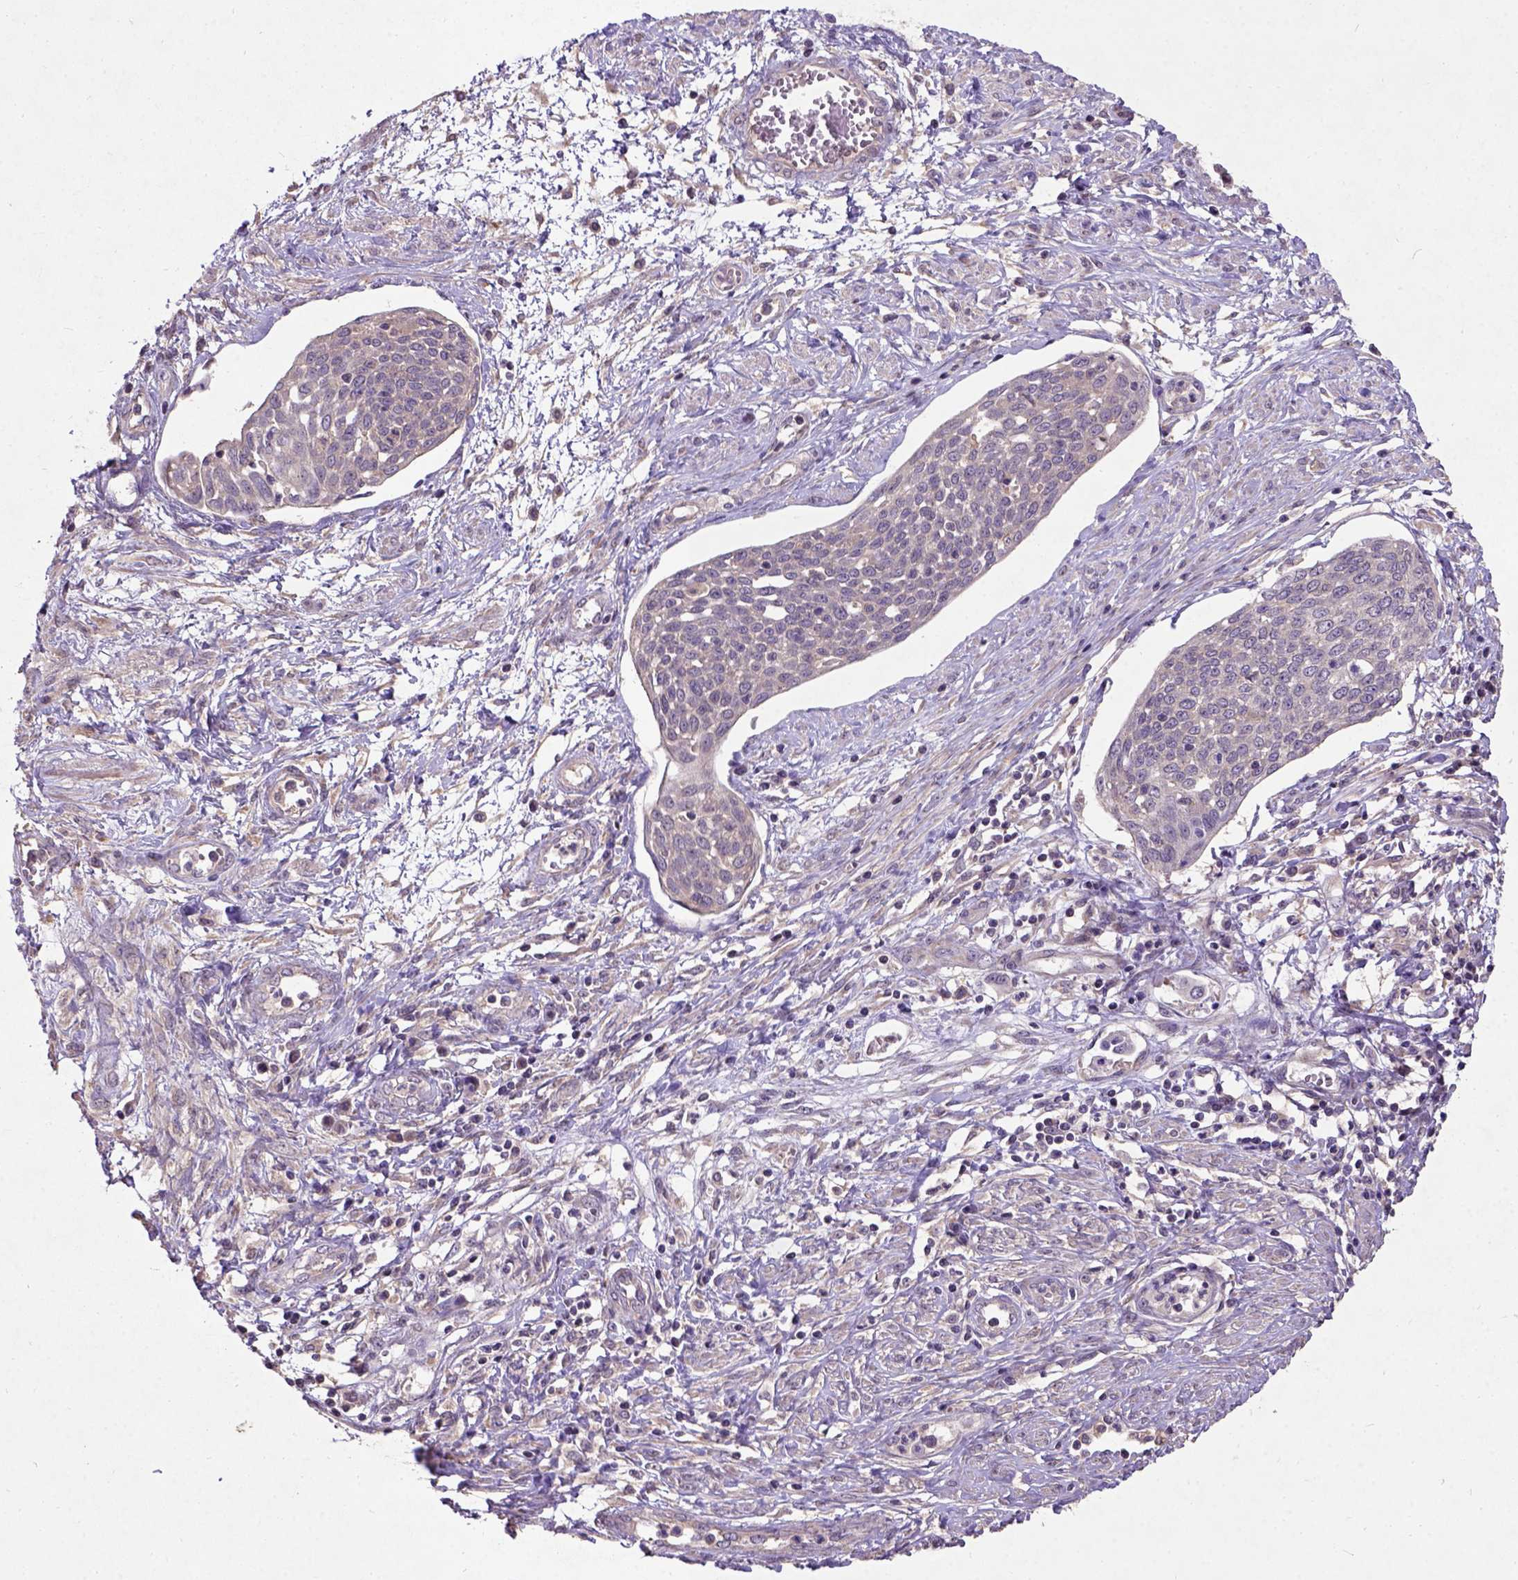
{"staining": {"intensity": "negative", "quantity": "none", "location": "none"}, "tissue": "cervical cancer", "cell_type": "Tumor cells", "image_type": "cancer", "snomed": [{"axis": "morphology", "description": "Squamous cell carcinoma, NOS"}, {"axis": "topography", "description": "Cervix"}], "caption": "There is no significant positivity in tumor cells of cervical cancer (squamous cell carcinoma).", "gene": "KBTBD8", "patient": {"sex": "female", "age": 34}}